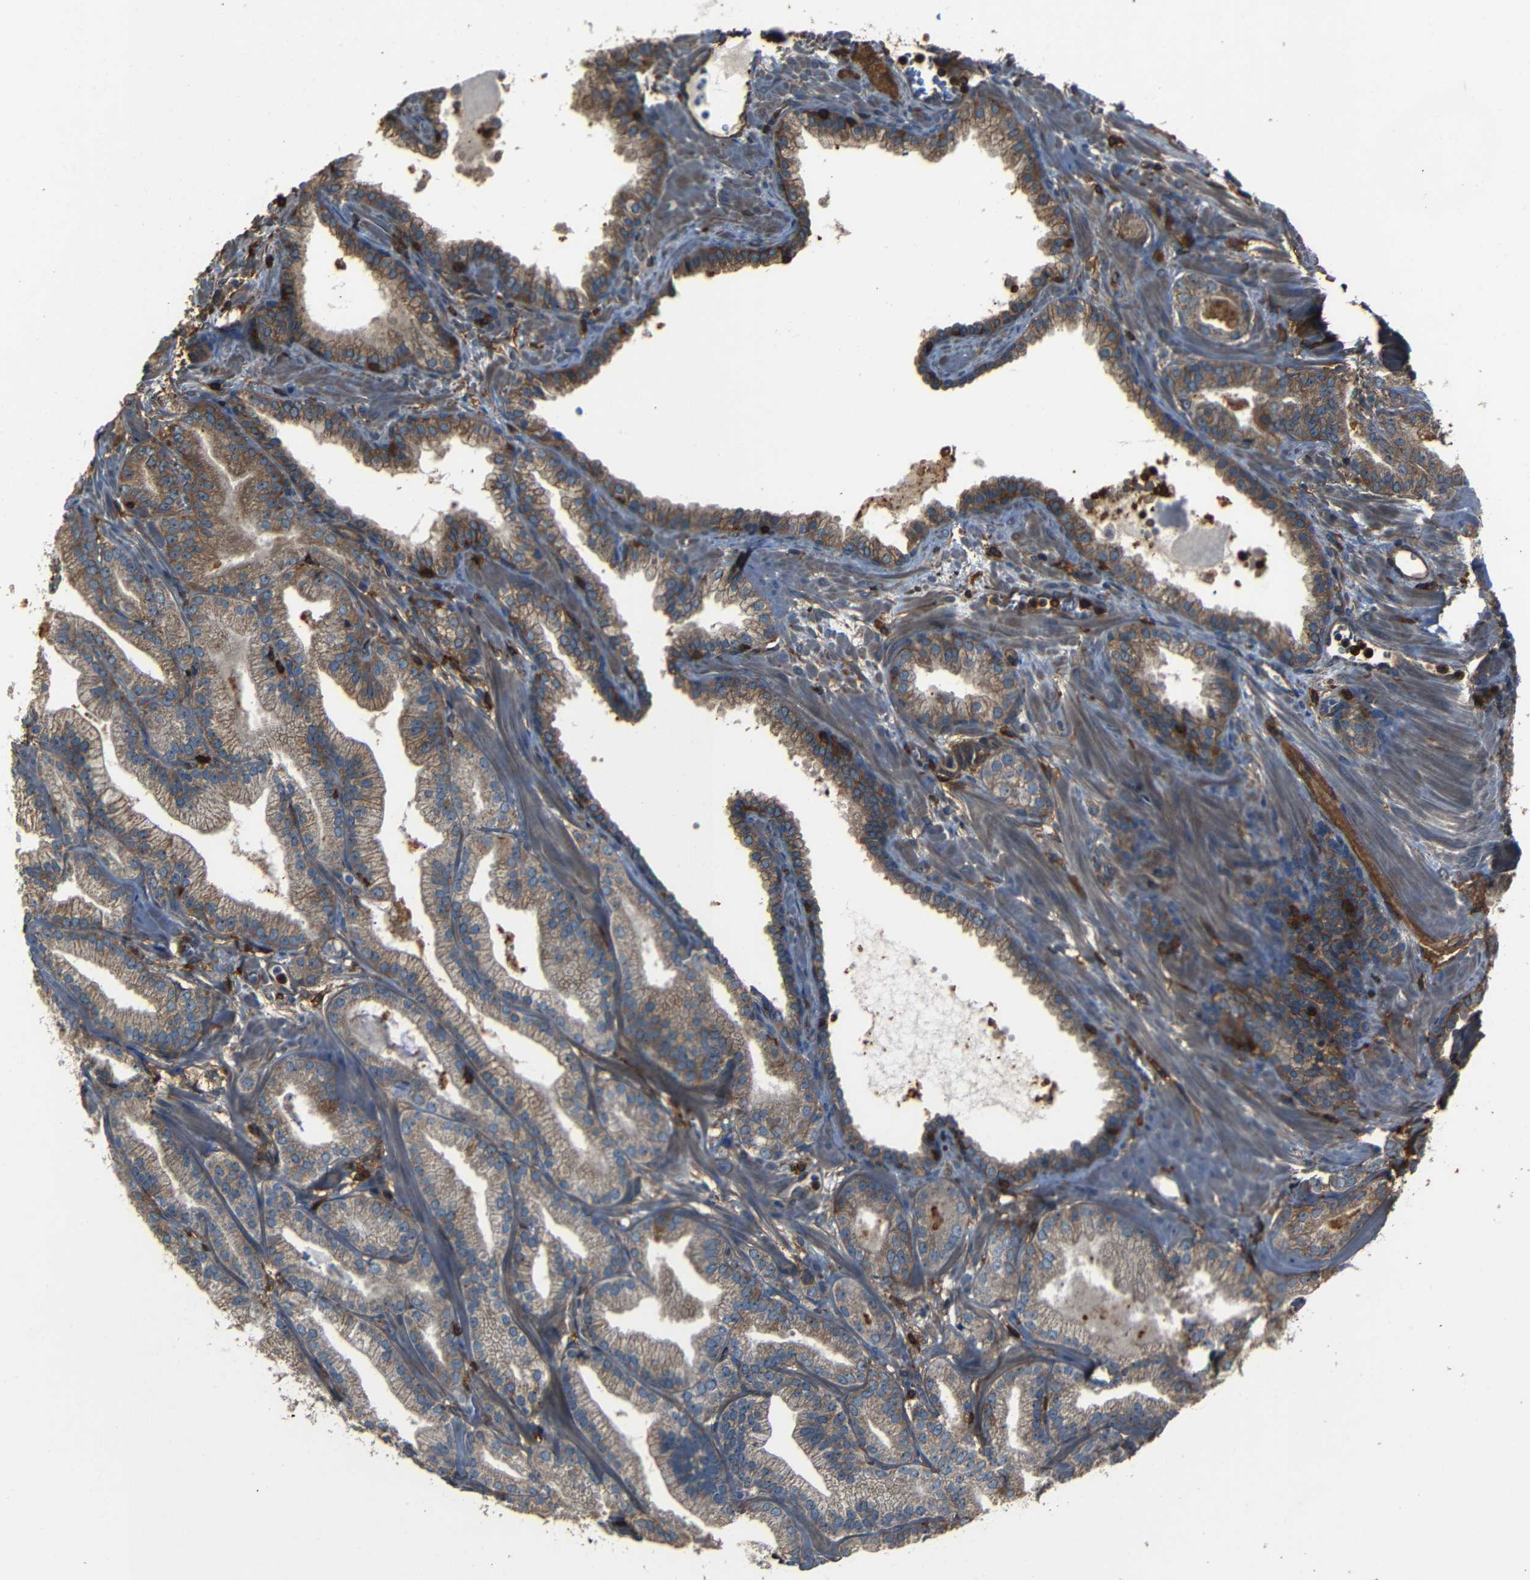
{"staining": {"intensity": "moderate", "quantity": ">75%", "location": "cytoplasmic/membranous"}, "tissue": "prostate cancer", "cell_type": "Tumor cells", "image_type": "cancer", "snomed": [{"axis": "morphology", "description": "Adenocarcinoma, Low grade"}, {"axis": "topography", "description": "Prostate"}], "caption": "Prostate cancer (low-grade adenocarcinoma) stained with immunohistochemistry (IHC) shows moderate cytoplasmic/membranous expression in approximately >75% of tumor cells.", "gene": "ADGRE5", "patient": {"sex": "male", "age": 59}}